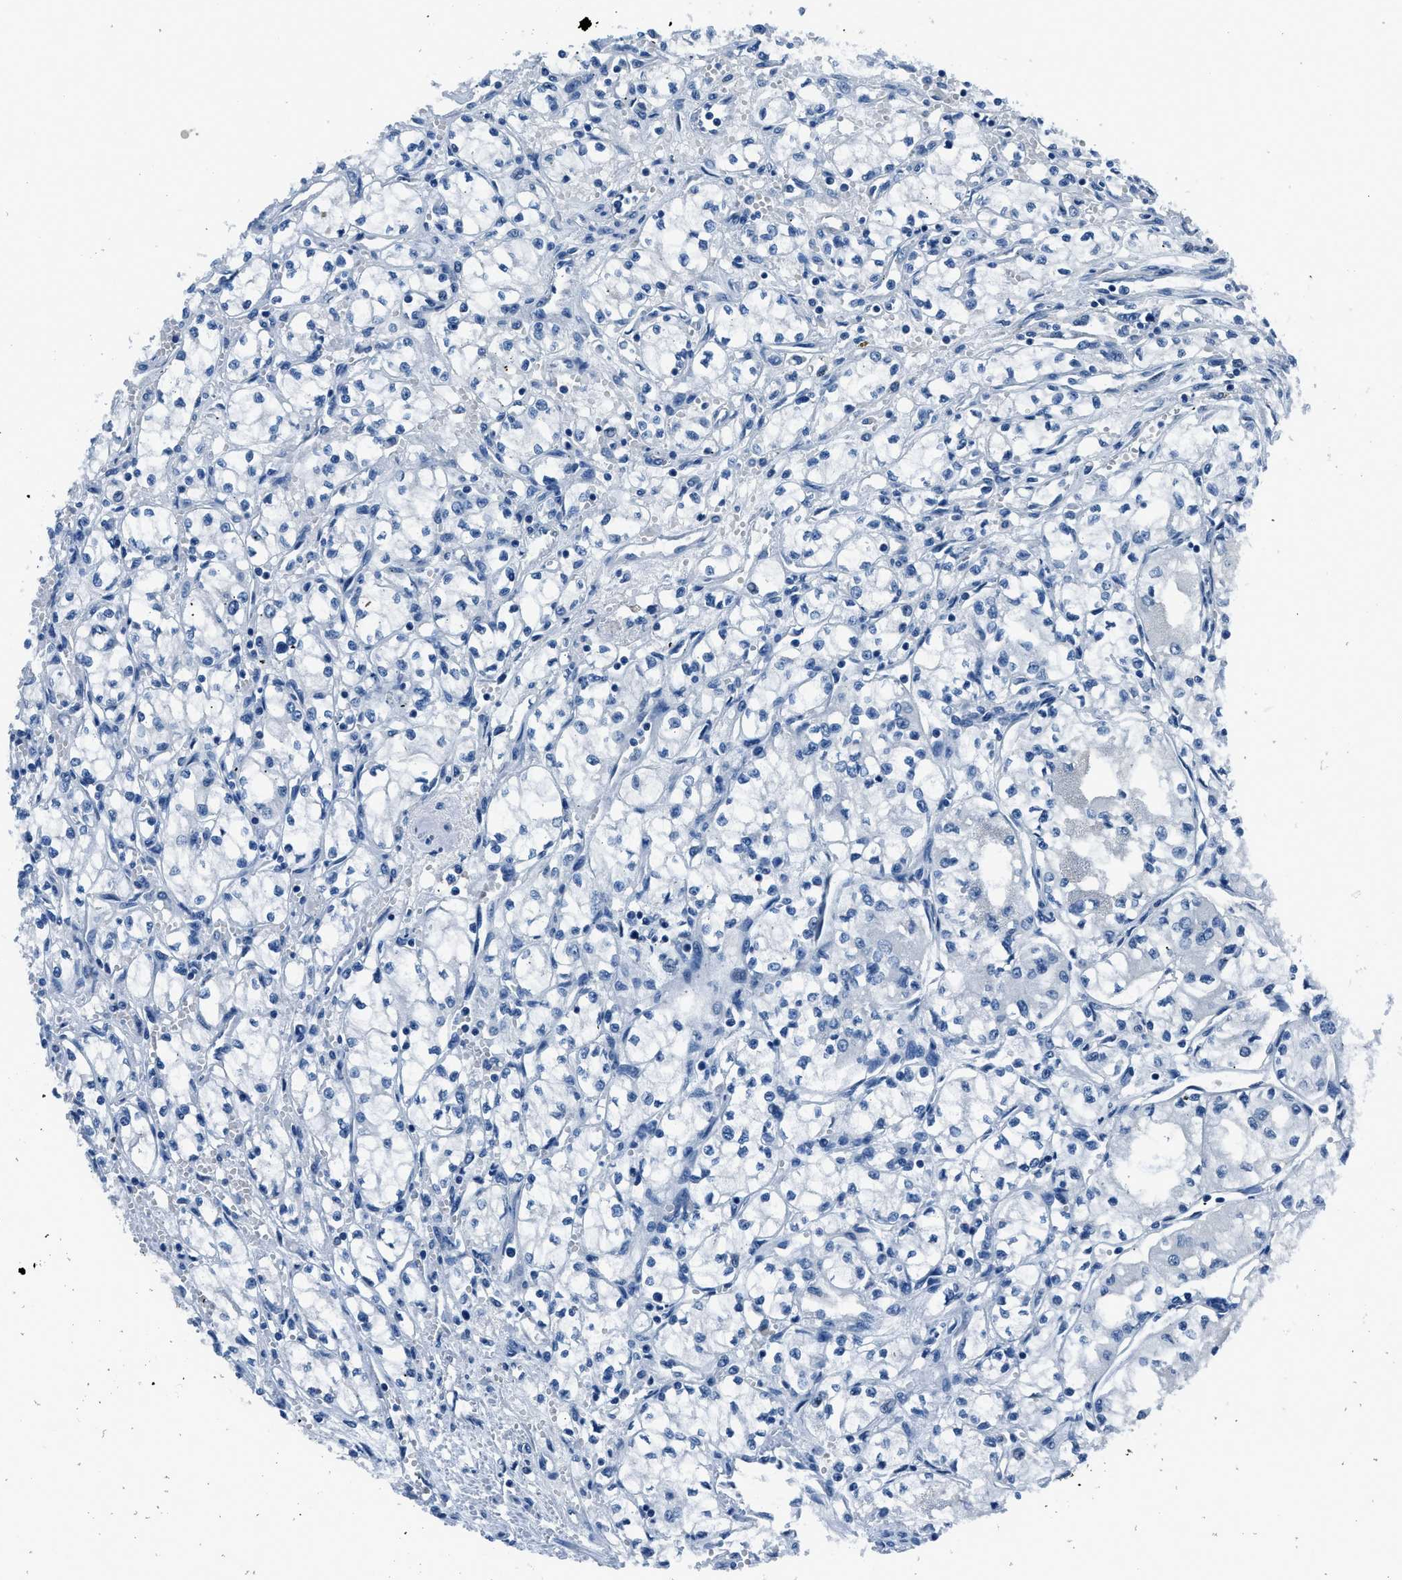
{"staining": {"intensity": "negative", "quantity": "none", "location": "none"}, "tissue": "renal cancer", "cell_type": "Tumor cells", "image_type": "cancer", "snomed": [{"axis": "morphology", "description": "Normal tissue, NOS"}, {"axis": "morphology", "description": "Adenocarcinoma, NOS"}, {"axis": "topography", "description": "Kidney"}], "caption": "This is an immunohistochemistry (IHC) image of human renal cancer. There is no staining in tumor cells.", "gene": "GJA3", "patient": {"sex": "male", "age": 59}}